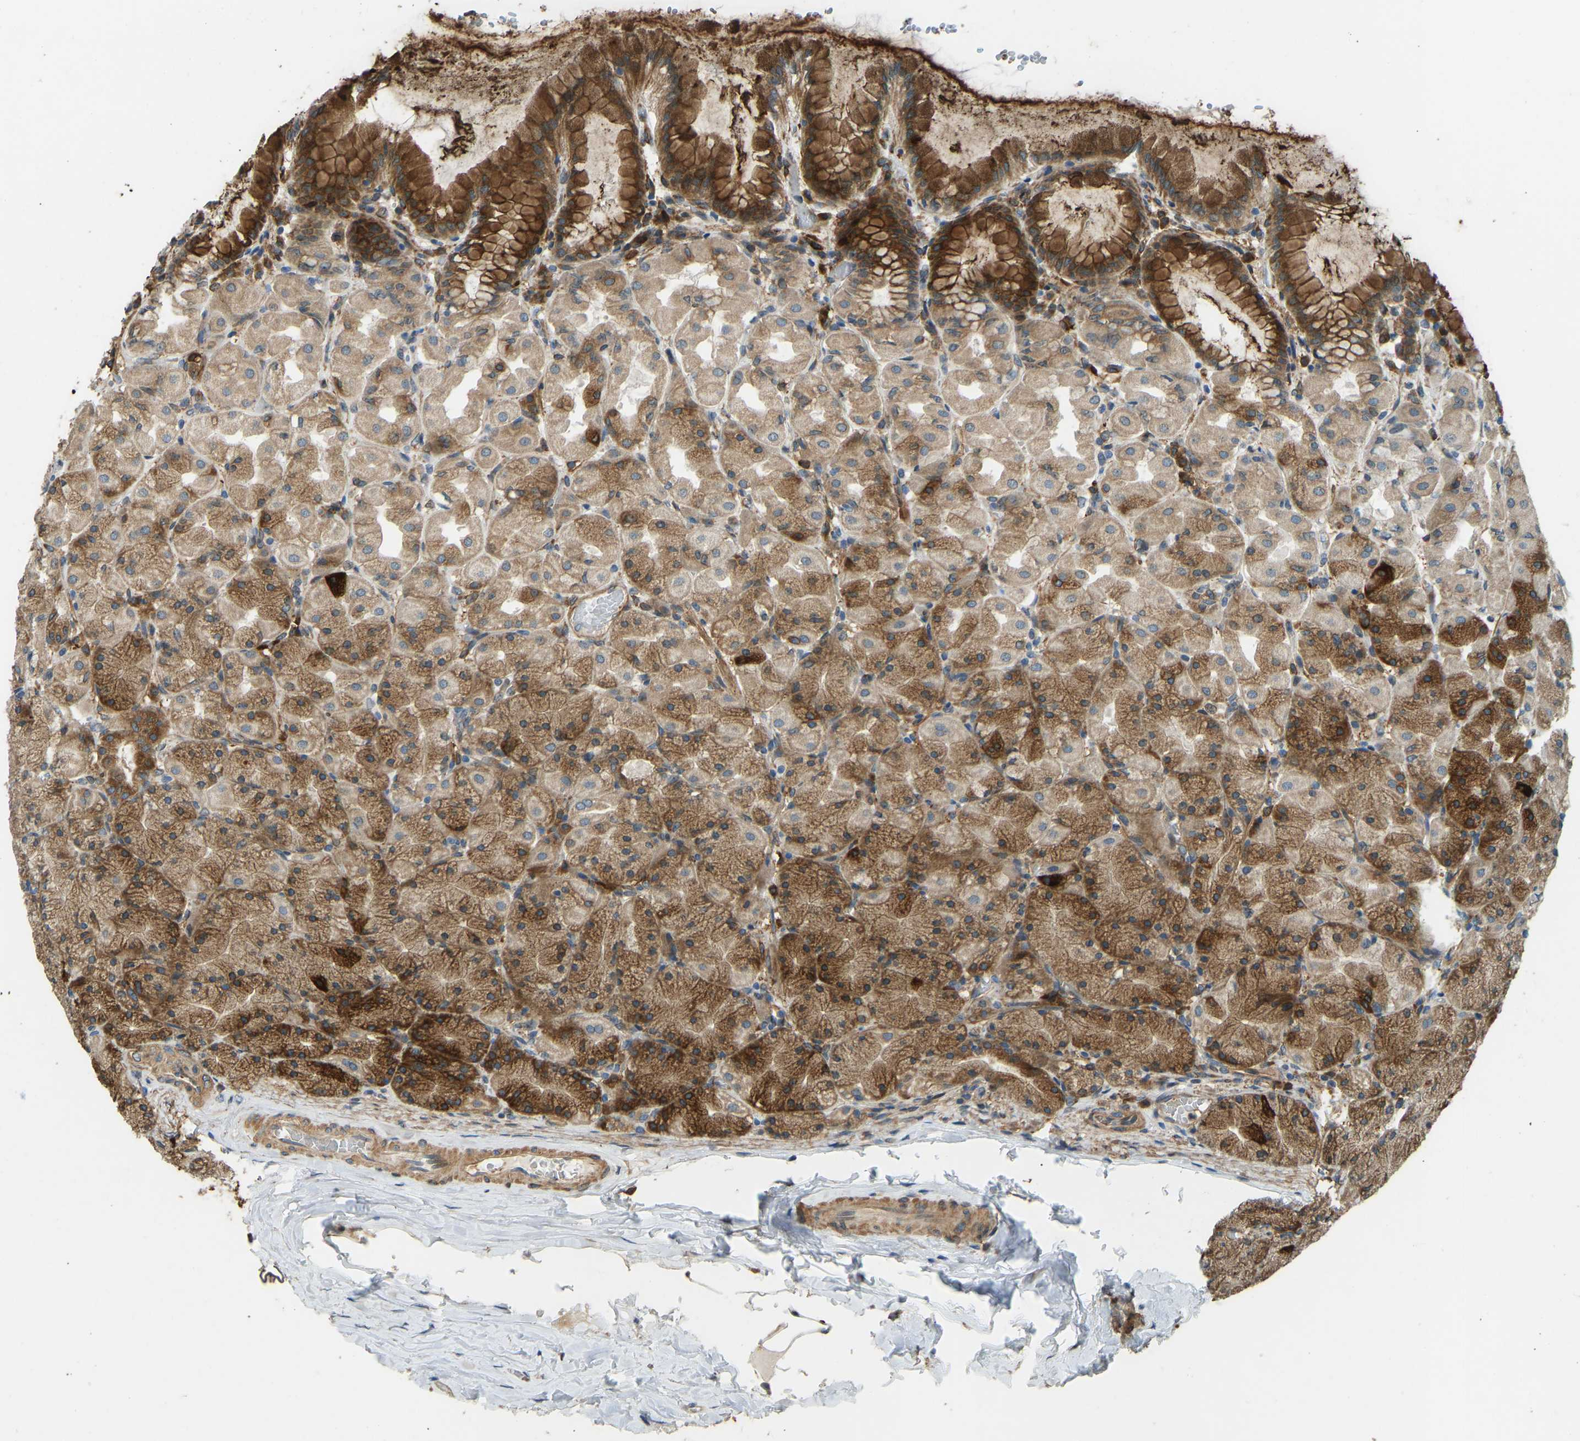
{"staining": {"intensity": "strong", "quantity": ">75%", "location": "cytoplasmic/membranous"}, "tissue": "stomach", "cell_type": "Glandular cells", "image_type": "normal", "snomed": [{"axis": "morphology", "description": "Normal tissue, NOS"}, {"axis": "topography", "description": "Stomach, upper"}], "caption": "A high amount of strong cytoplasmic/membranous expression is appreciated in approximately >75% of glandular cells in benign stomach. (IHC, brightfield microscopy, high magnification).", "gene": "OS9", "patient": {"sex": "female", "age": 56}}